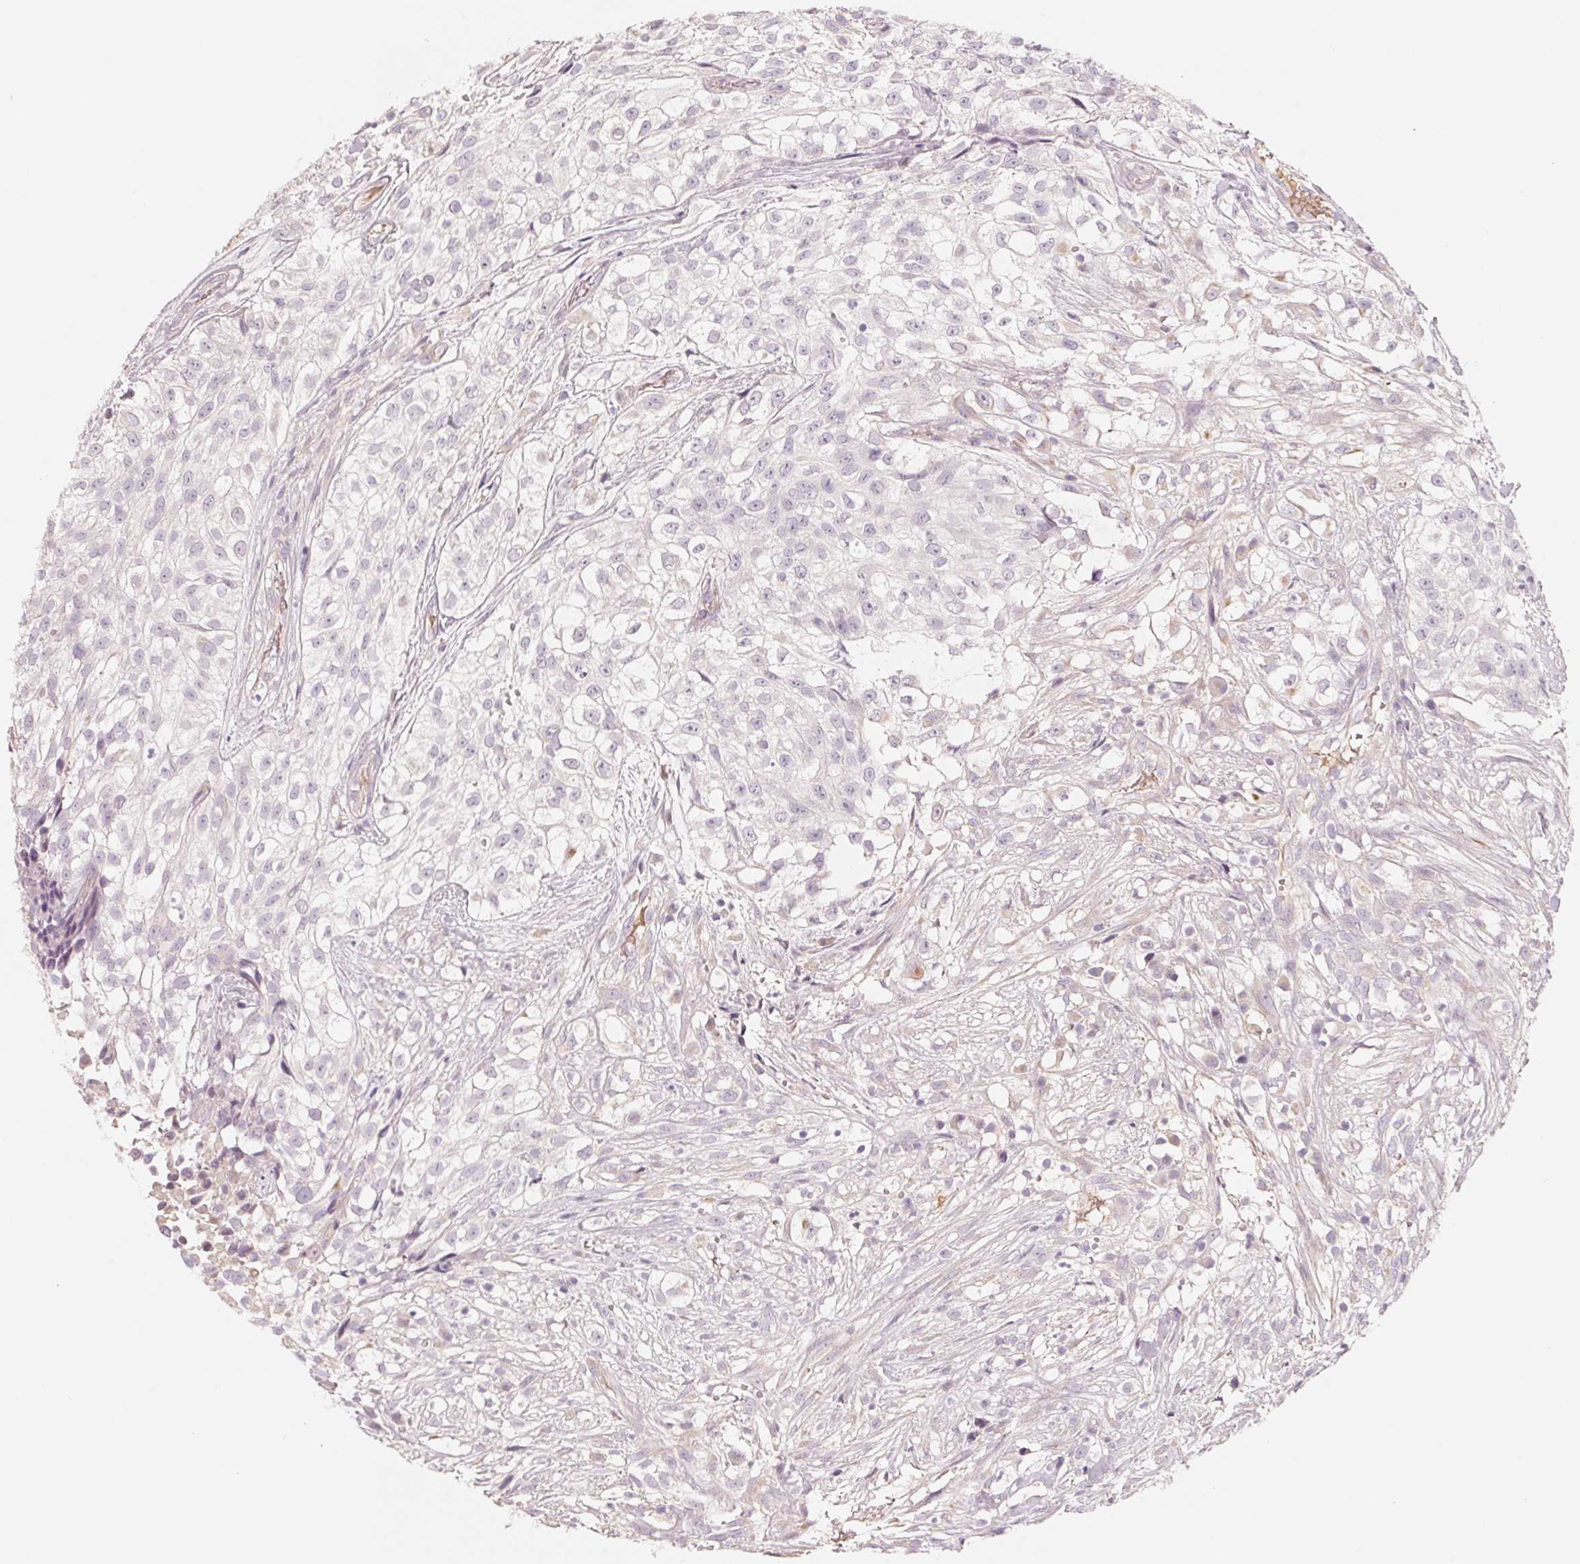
{"staining": {"intensity": "negative", "quantity": "none", "location": "none"}, "tissue": "urothelial cancer", "cell_type": "Tumor cells", "image_type": "cancer", "snomed": [{"axis": "morphology", "description": "Urothelial carcinoma, High grade"}, {"axis": "topography", "description": "Urinary bladder"}], "caption": "High-grade urothelial carcinoma stained for a protein using IHC reveals no positivity tumor cells.", "gene": "CFHR2", "patient": {"sex": "male", "age": 56}}